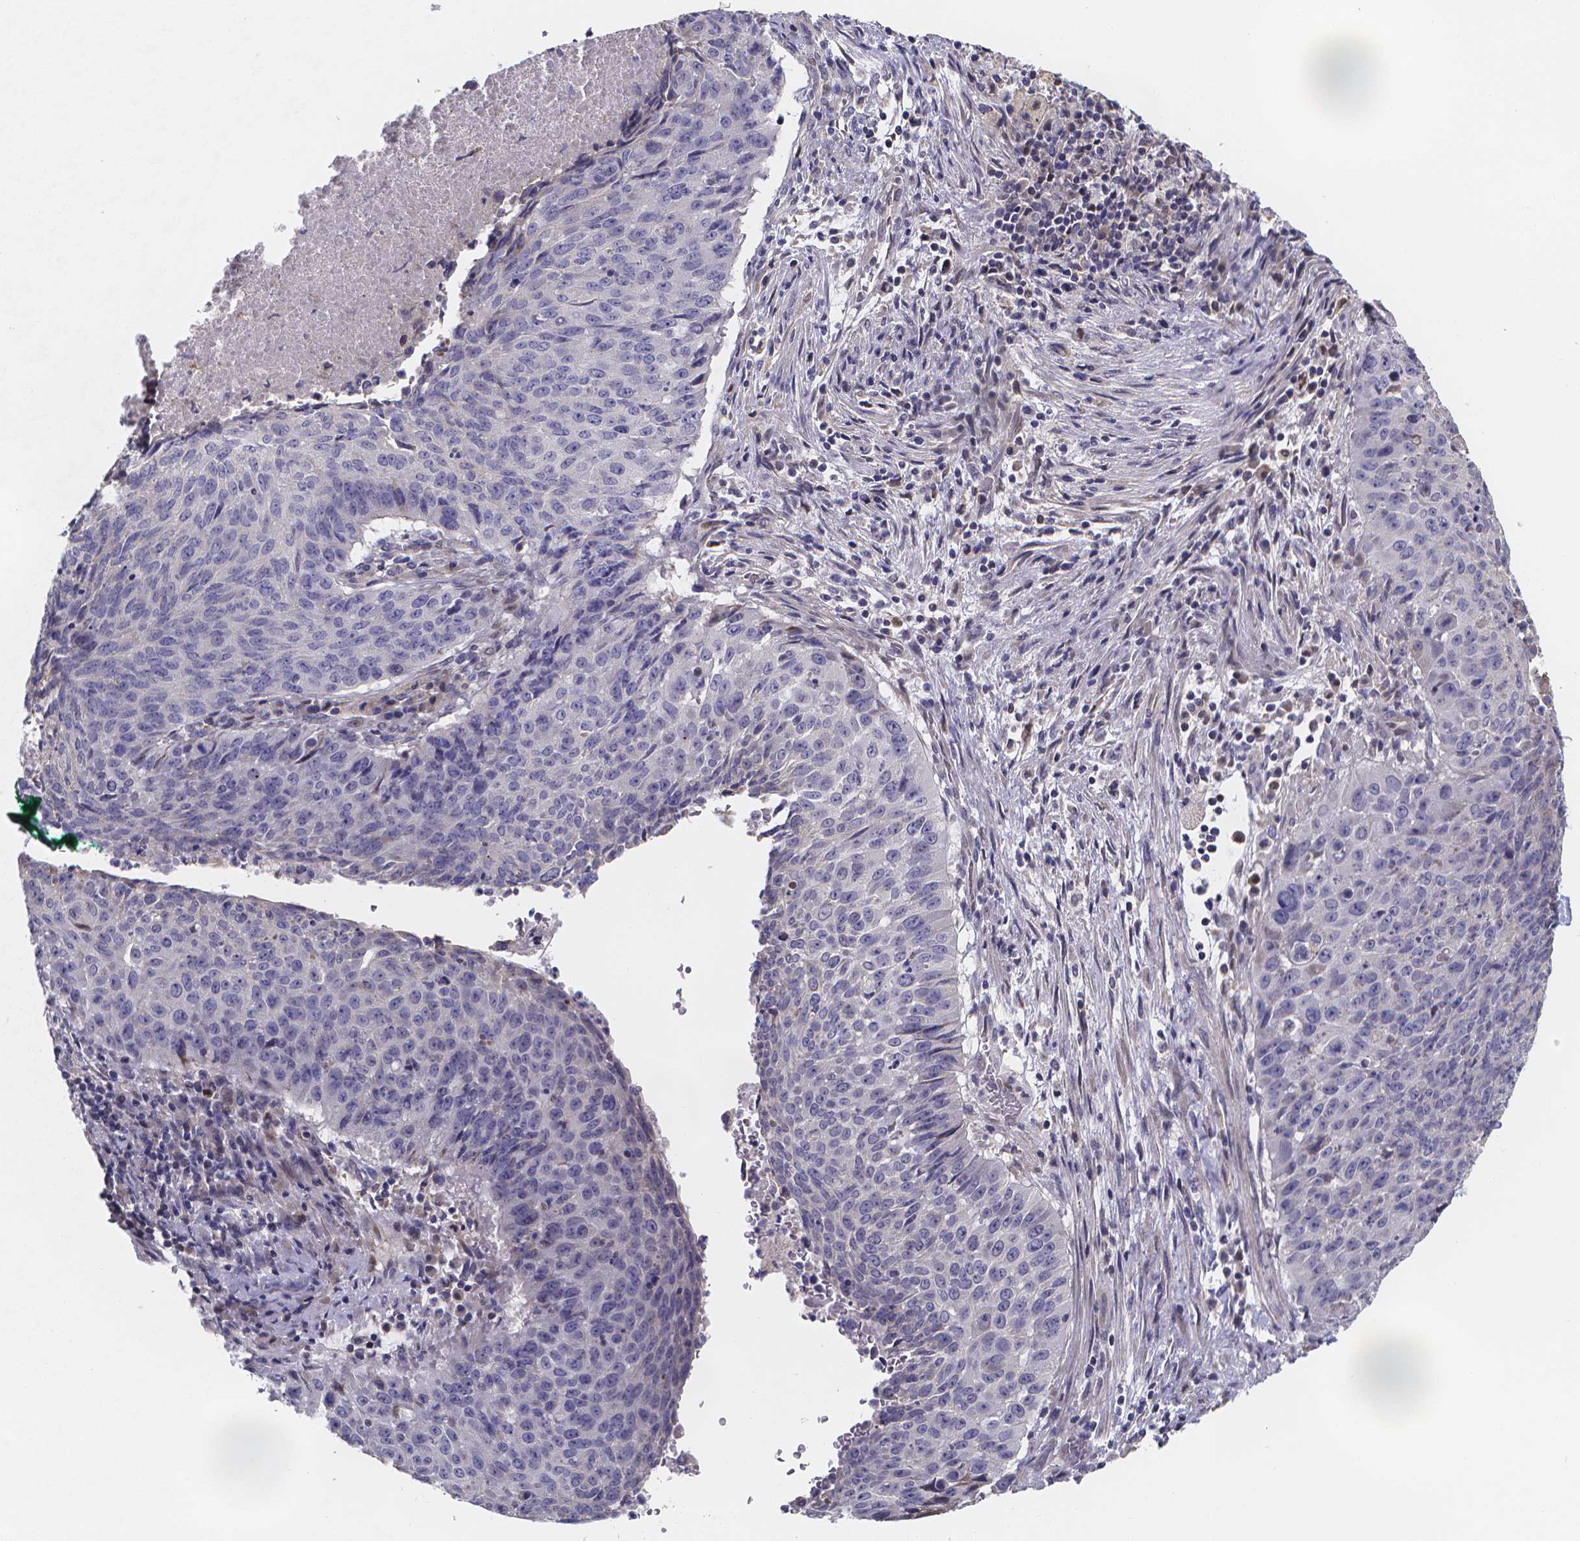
{"staining": {"intensity": "negative", "quantity": "none", "location": "none"}, "tissue": "lung cancer", "cell_type": "Tumor cells", "image_type": "cancer", "snomed": [{"axis": "morphology", "description": "Normal tissue, NOS"}, {"axis": "morphology", "description": "Squamous cell carcinoma, NOS"}, {"axis": "topography", "description": "Bronchus"}, {"axis": "topography", "description": "Lung"}], "caption": "Tumor cells show no significant expression in lung squamous cell carcinoma.", "gene": "PAH", "patient": {"sex": "male", "age": 64}}